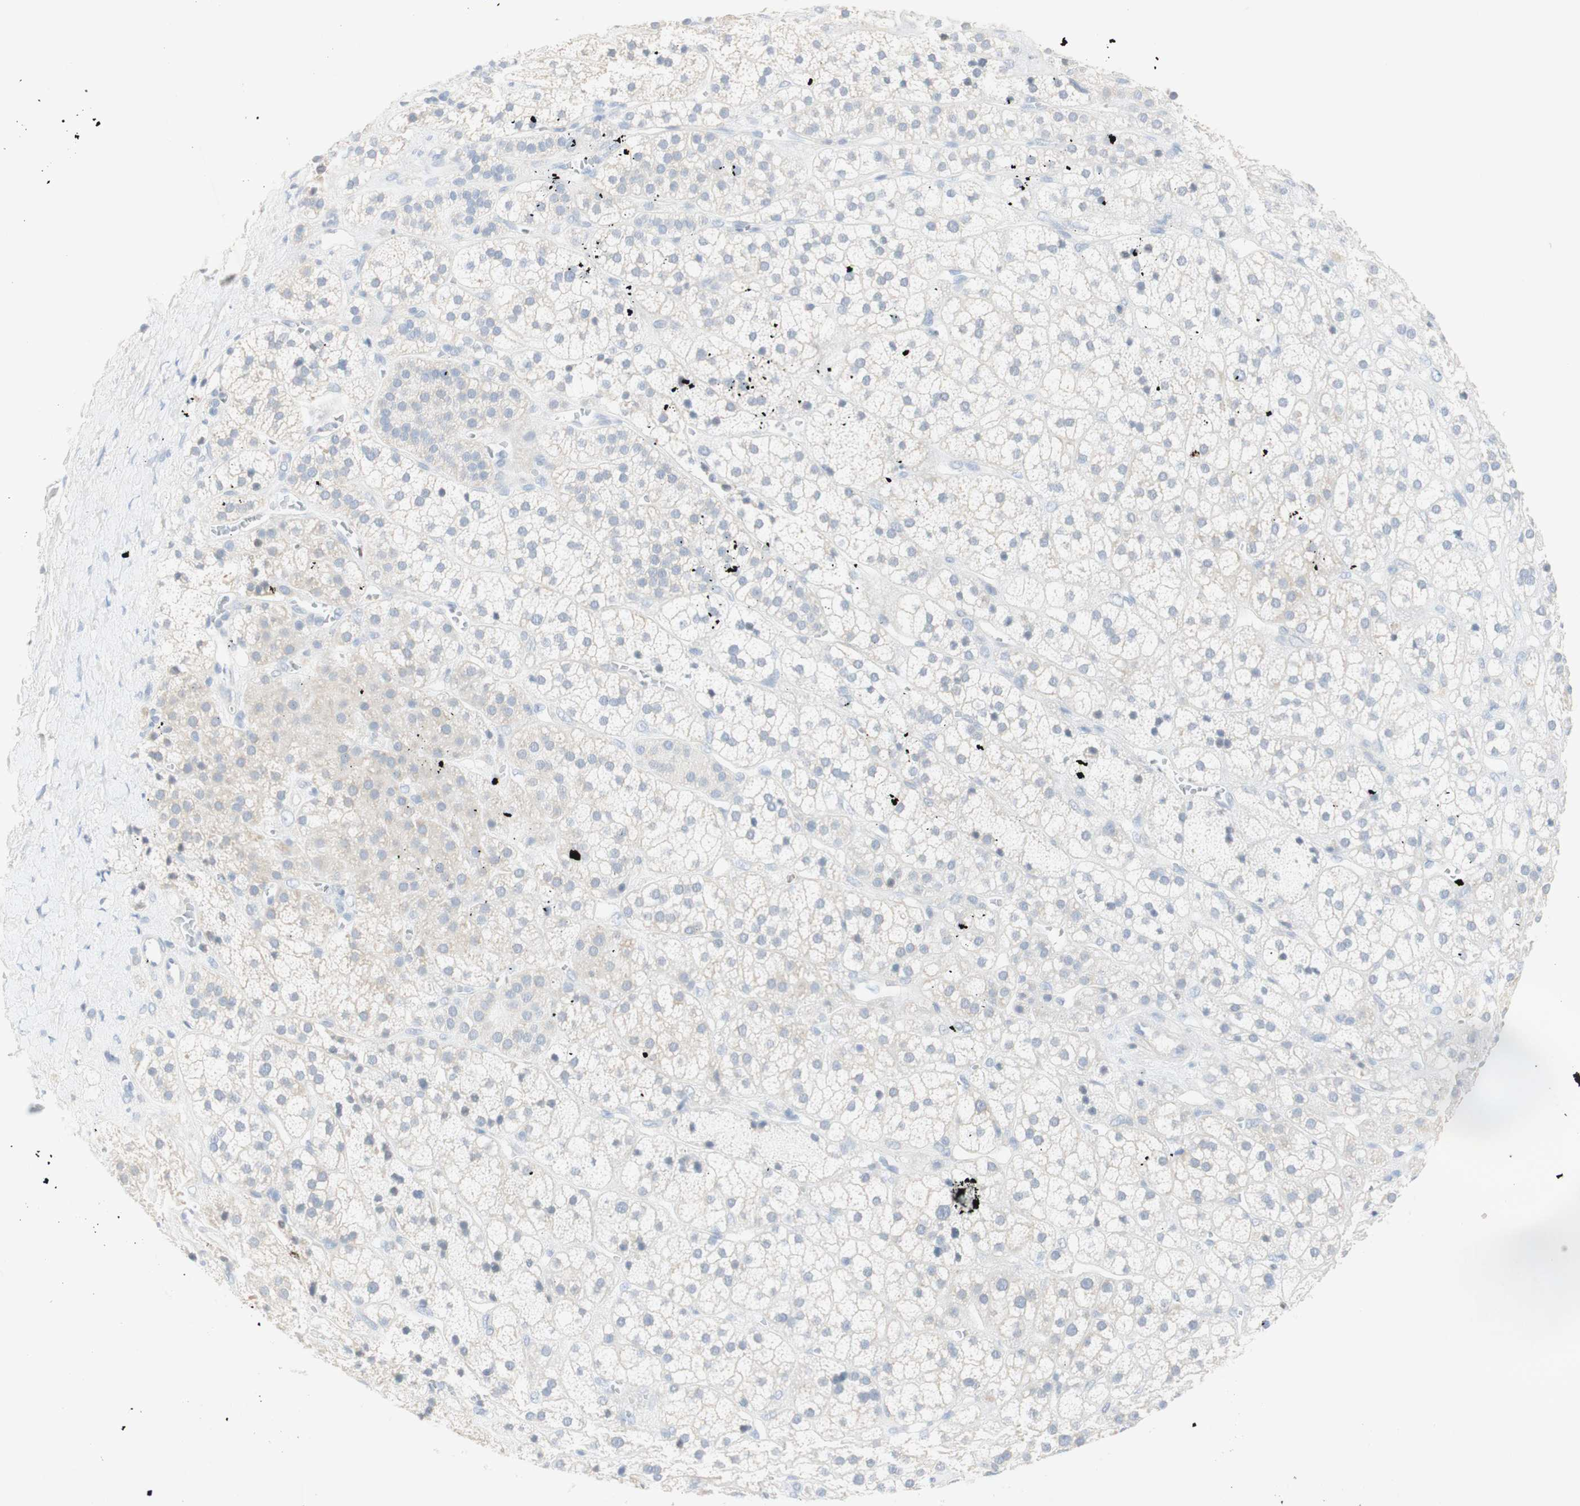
{"staining": {"intensity": "weak", "quantity": "25%-75%", "location": "cytoplasmic/membranous"}, "tissue": "adrenal gland", "cell_type": "Glandular cells", "image_type": "normal", "snomed": [{"axis": "morphology", "description": "Normal tissue, NOS"}, {"axis": "topography", "description": "Adrenal gland"}], "caption": "IHC image of benign adrenal gland: human adrenal gland stained using IHC exhibits low levels of weak protein expression localized specifically in the cytoplasmic/membranous of glandular cells, appearing as a cytoplasmic/membranous brown color.", "gene": "EPO", "patient": {"sex": "male", "age": 56}}